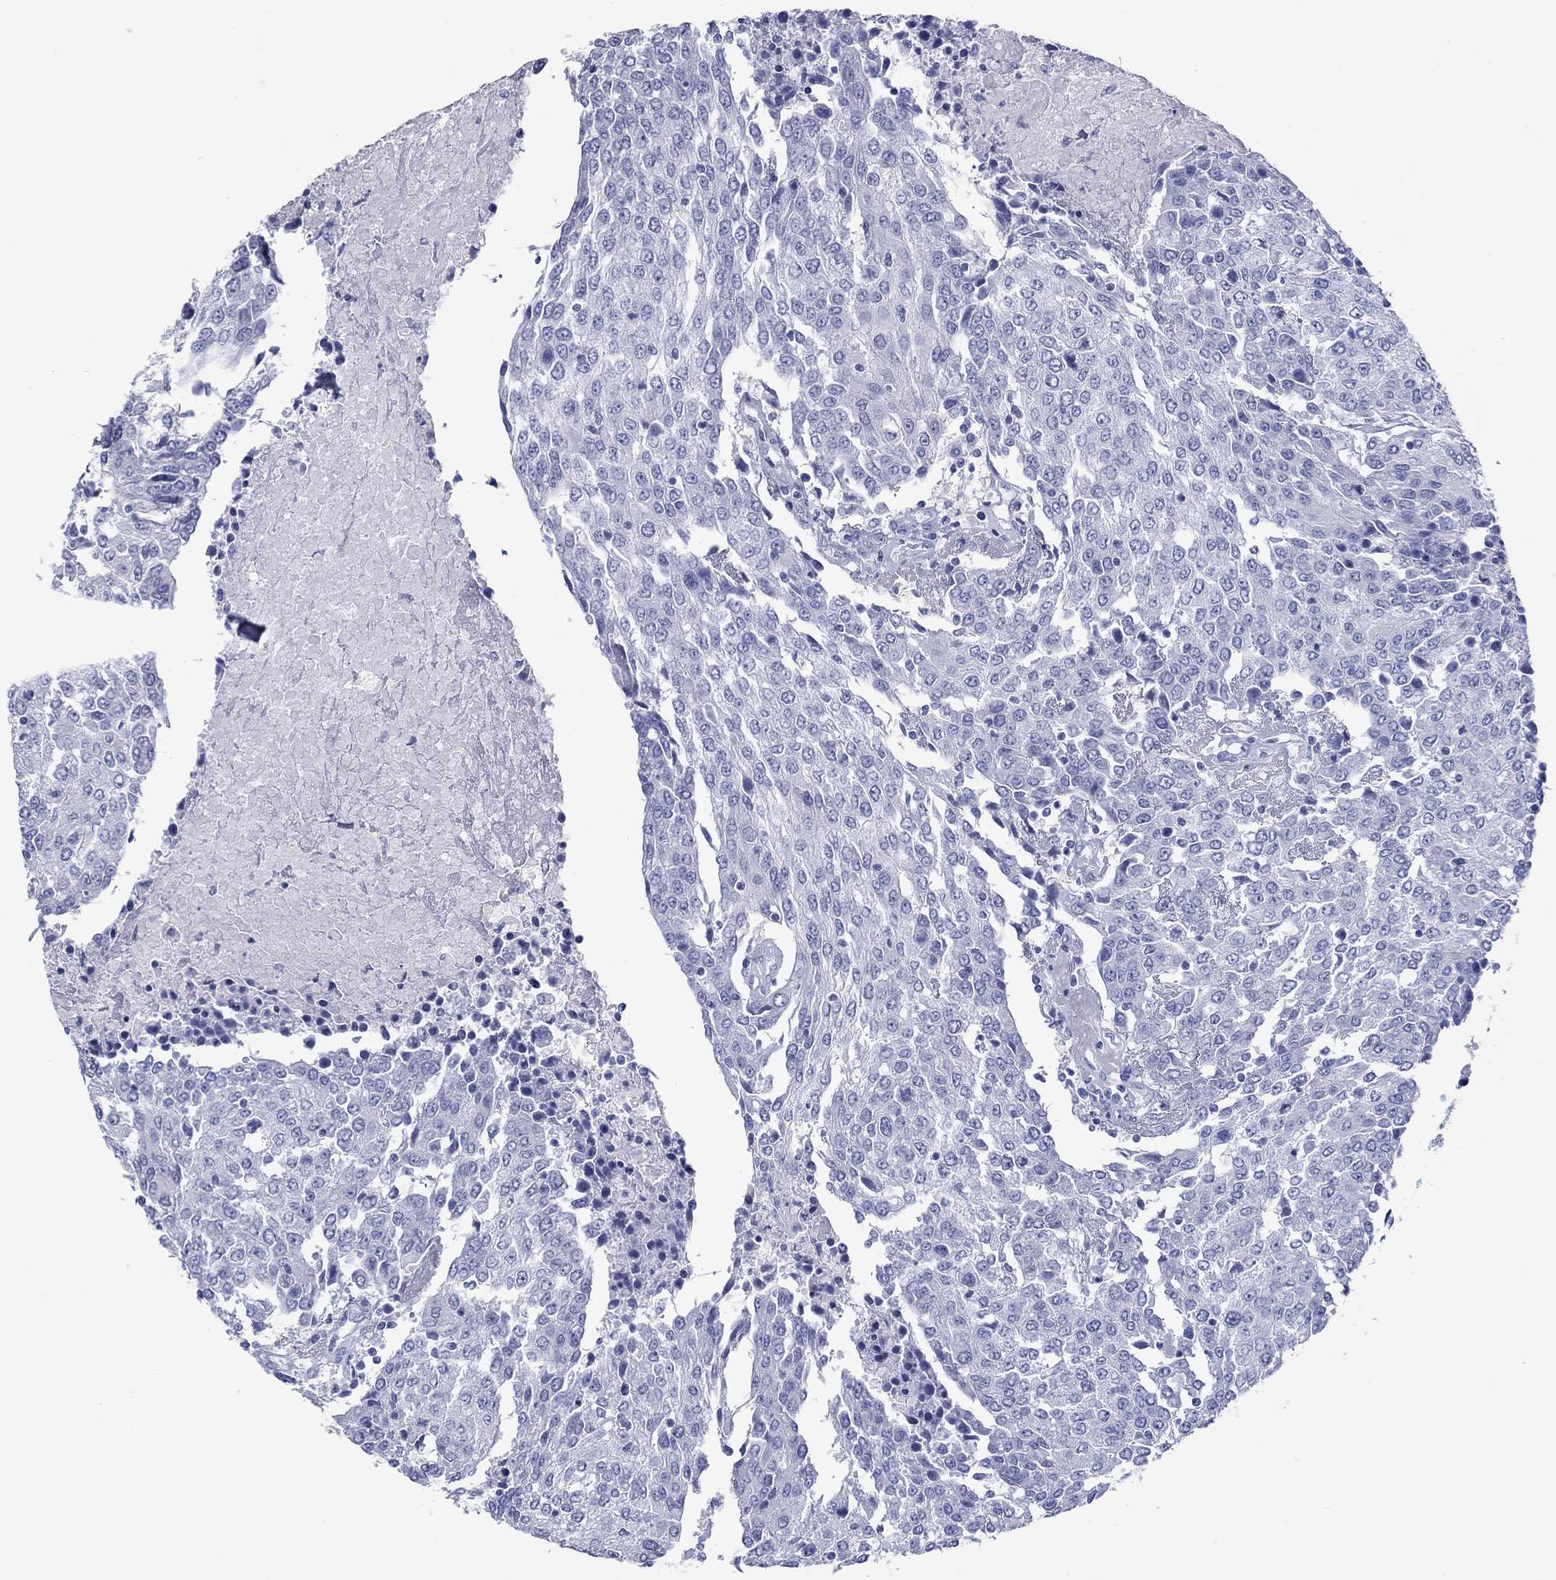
{"staining": {"intensity": "negative", "quantity": "none", "location": "none"}, "tissue": "urothelial cancer", "cell_type": "Tumor cells", "image_type": "cancer", "snomed": [{"axis": "morphology", "description": "Urothelial carcinoma, High grade"}, {"axis": "topography", "description": "Urinary bladder"}], "caption": "Histopathology image shows no protein staining in tumor cells of high-grade urothelial carcinoma tissue.", "gene": "ATP4A", "patient": {"sex": "female", "age": 85}}